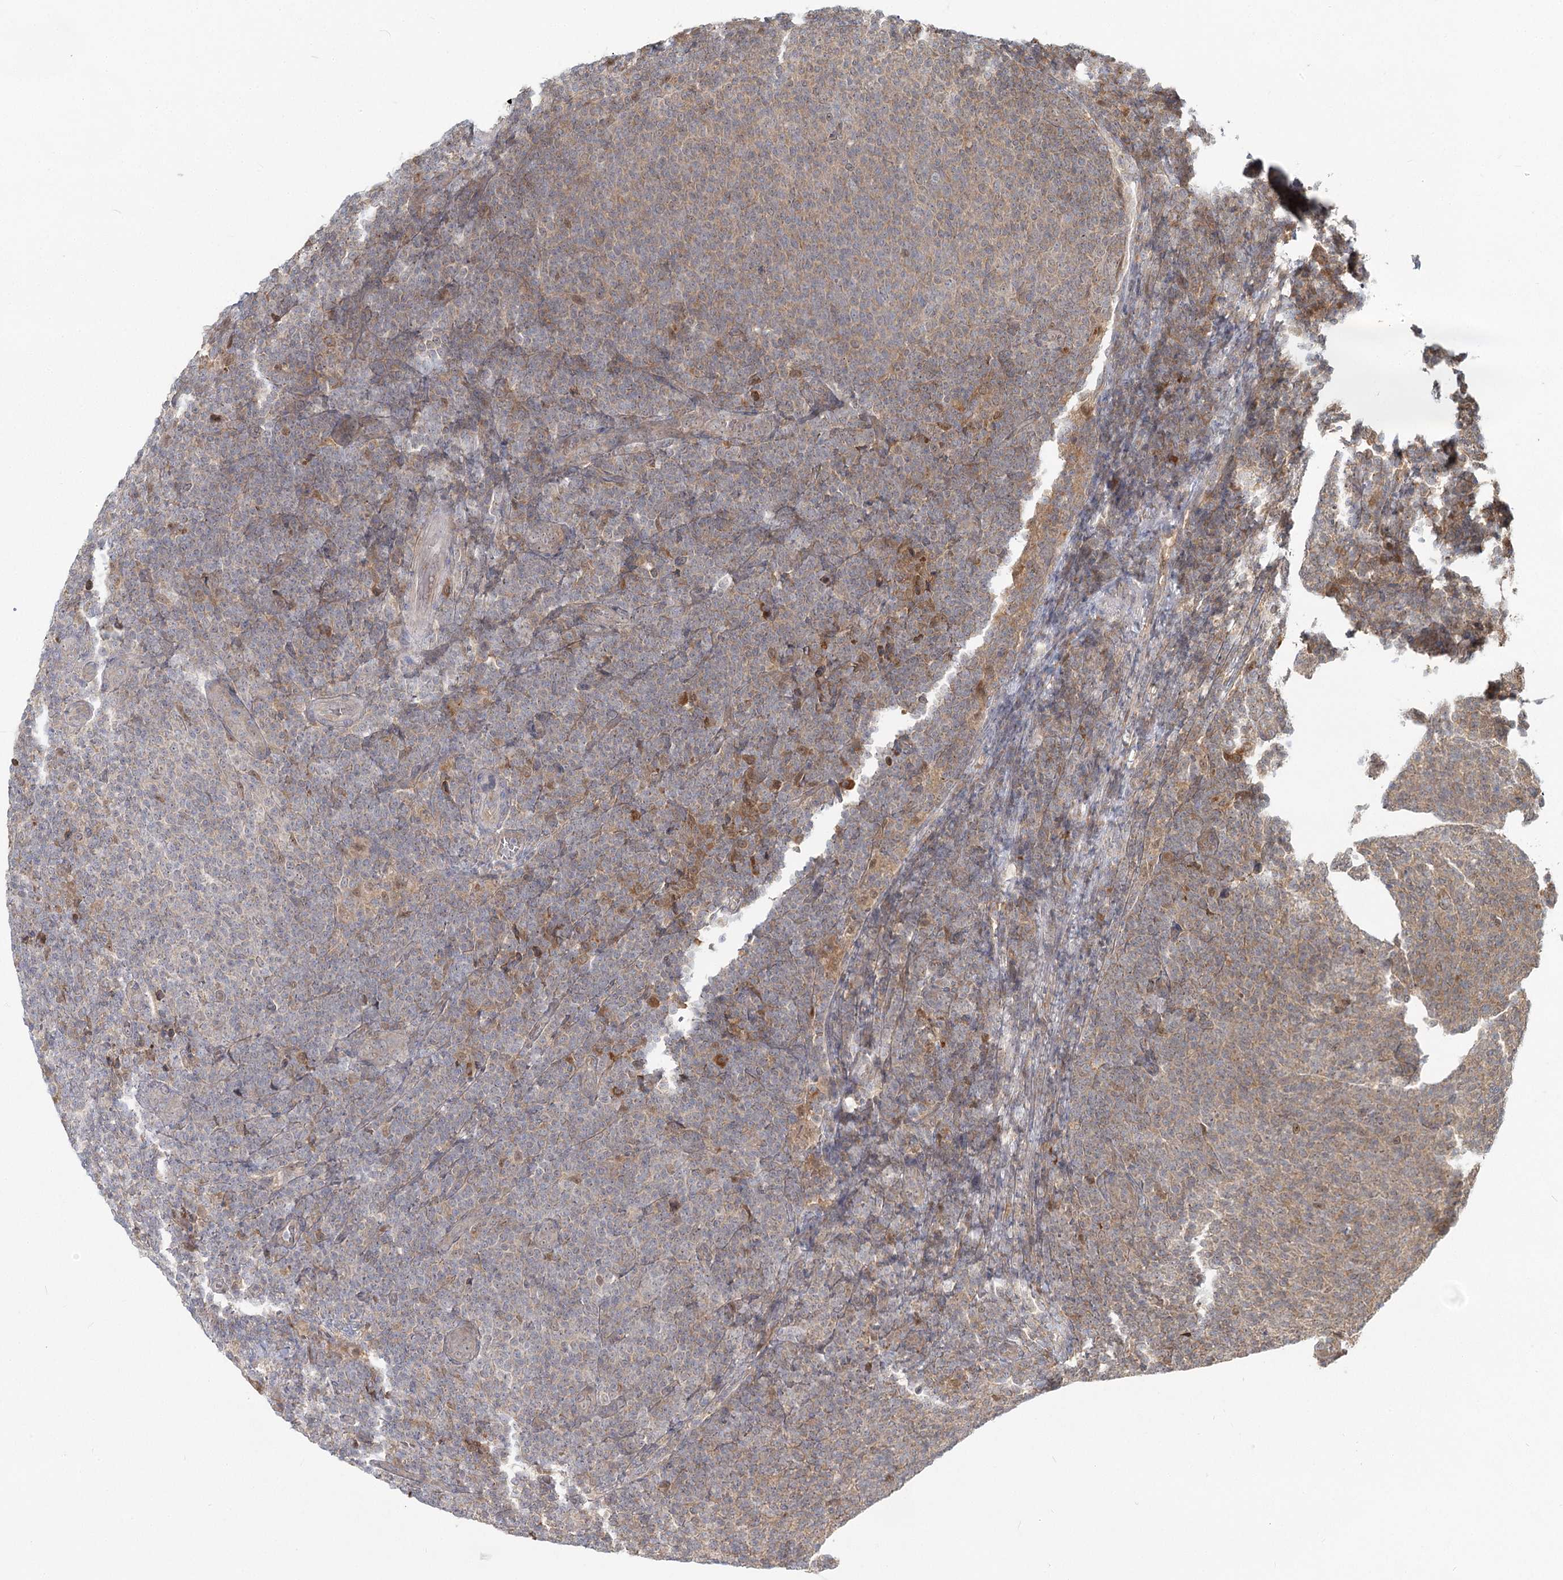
{"staining": {"intensity": "weak", "quantity": "25%-75%", "location": "cytoplasmic/membranous"}, "tissue": "lymphoma", "cell_type": "Tumor cells", "image_type": "cancer", "snomed": [{"axis": "morphology", "description": "Malignant lymphoma, non-Hodgkin's type, Low grade"}, {"axis": "topography", "description": "Lymph node"}], "caption": "Immunohistochemical staining of lymphoma shows weak cytoplasmic/membranous protein staining in about 25%-75% of tumor cells.", "gene": "THNSL1", "patient": {"sex": "male", "age": 66}}